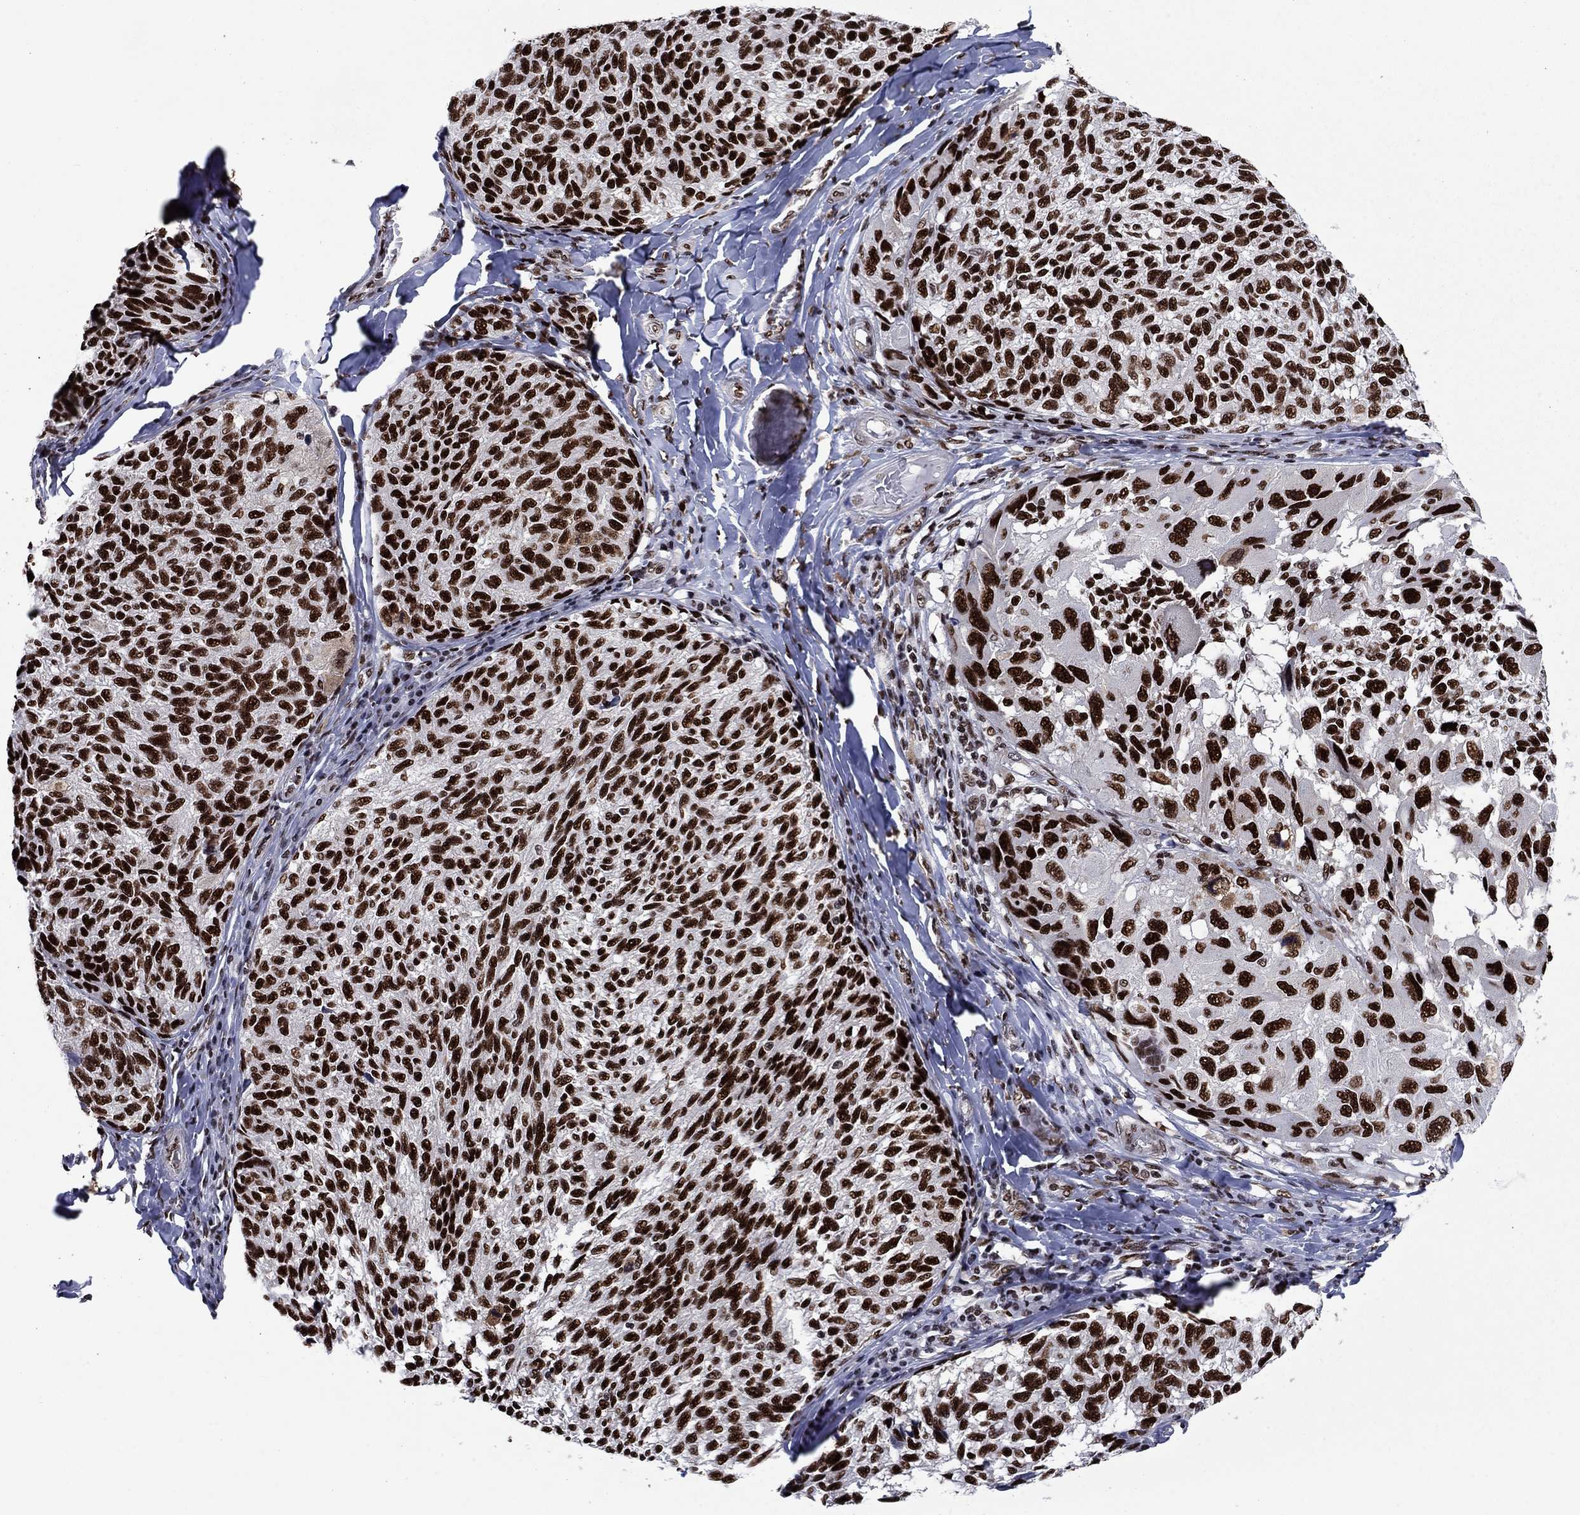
{"staining": {"intensity": "strong", "quantity": ">75%", "location": "nuclear"}, "tissue": "melanoma", "cell_type": "Tumor cells", "image_type": "cancer", "snomed": [{"axis": "morphology", "description": "Malignant melanoma, NOS"}, {"axis": "topography", "description": "Skin"}], "caption": "Immunohistochemical staining of human malignant melanoma demonstrates high levels of strong nuclear protein staining in about >75% of tumor cells.", "gene": "RPRD1B", "patient": {"sex": "female", "age": 73}}